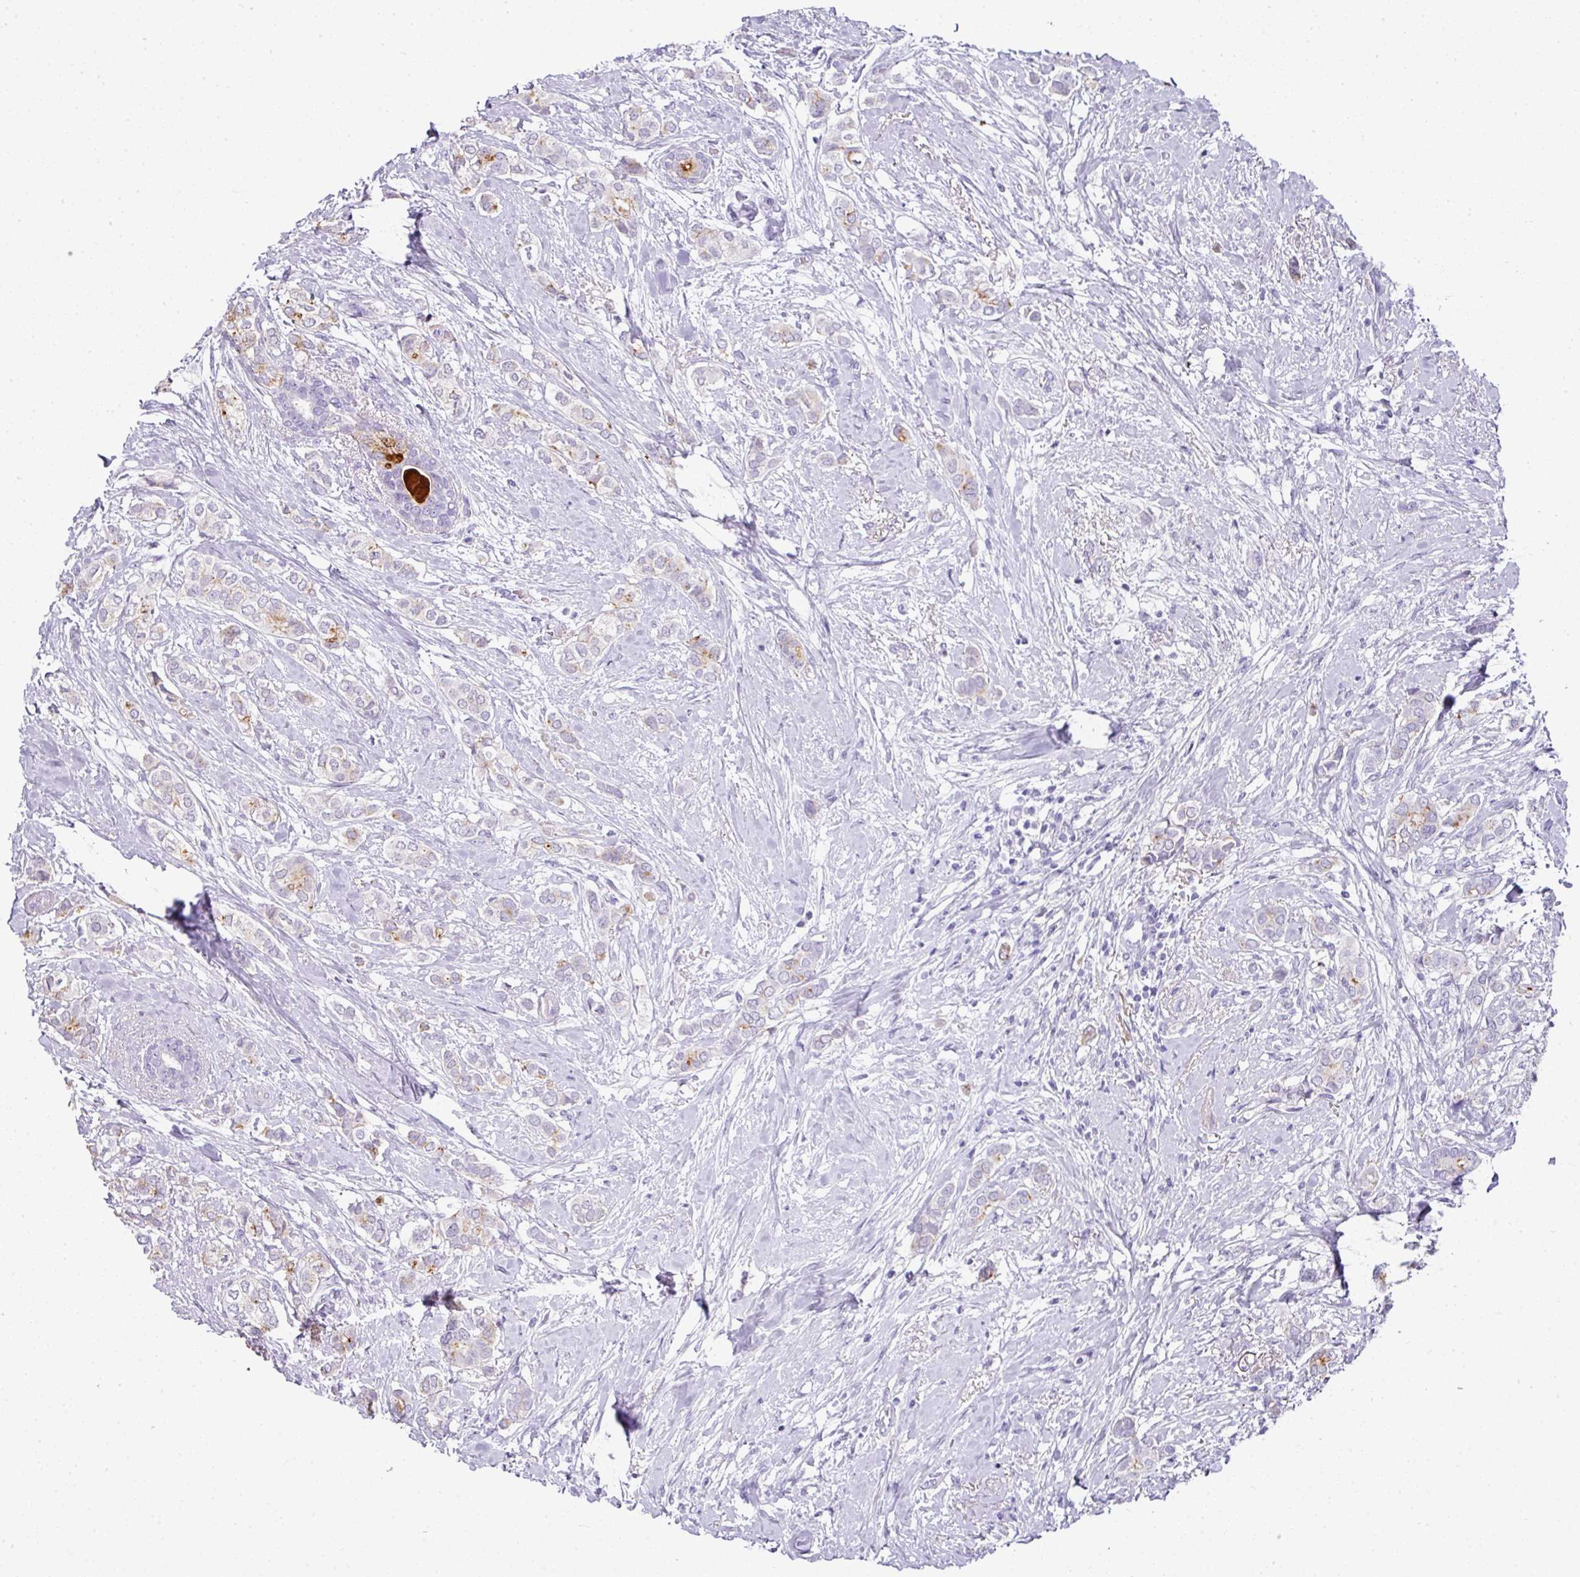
{"staining": {"intensity": "moderate", "quantity": "<25%", "location": "cytoplasmic/membranous"}, "tissue": "breast cancer", "cell_type": "Tumor cells", "image_type": "cancer", "snomed": [{"axis": "morphology", "description": "Duct carcinoma"}, {"axis": "topography", "description": "Breast"}], "caption": "Immunohistochemistry (IHC) image of human breast cancer stained for a protein (brown), which displays low levels of moderate cytoplasmic/membranous staining in about <25% of tumor cells.", "gene": "FGF17", "patient": {"sex": "female", "age": 73}}